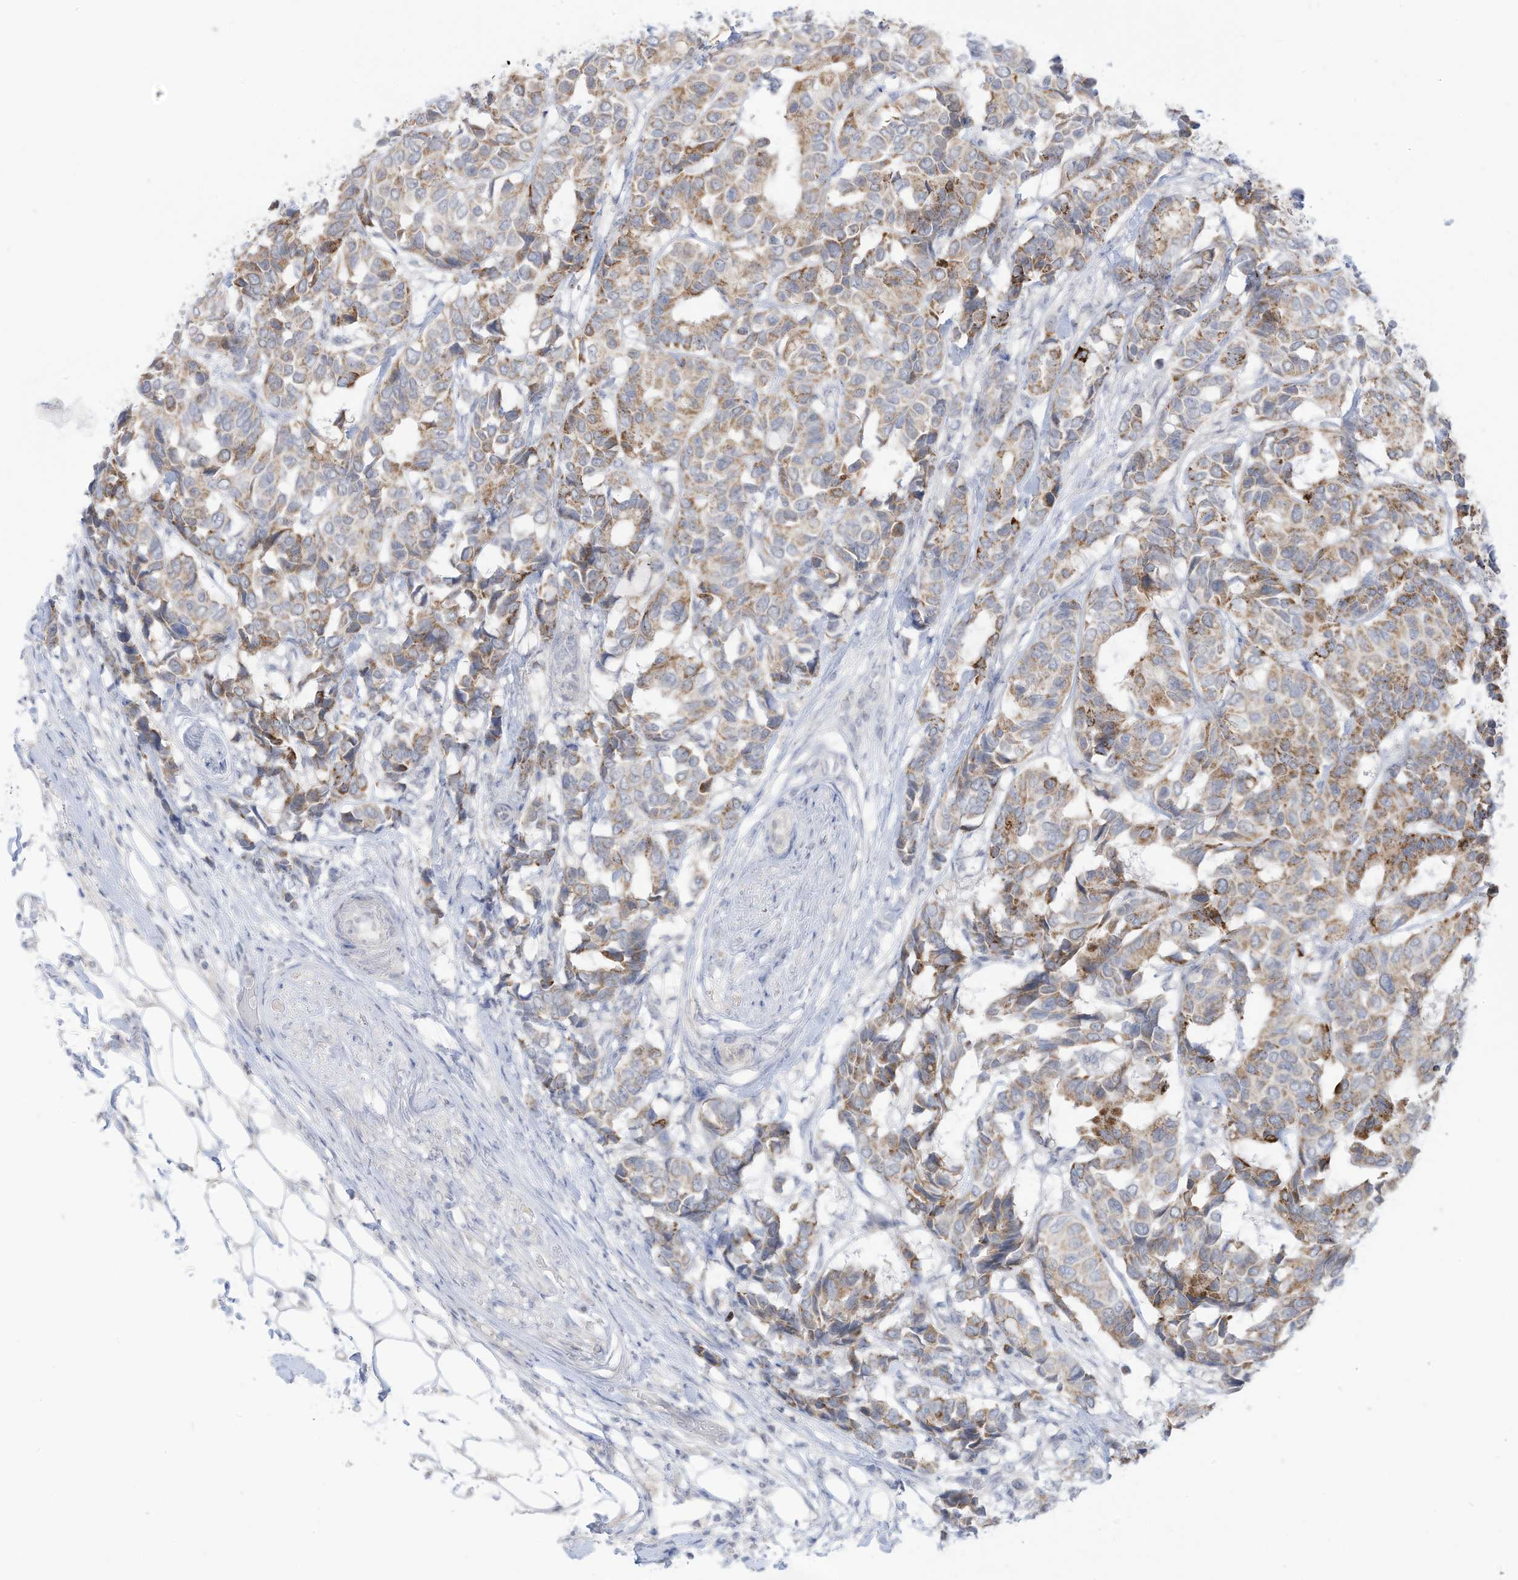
{"staining": {"intensity": "moderate", "quantity": "25%-75%", "location": "cytoplasmic/membranous"}, "tissue": "breast cancer", "cell_type": "Tumor cells", "image_type": "cancer", "snomed": [{"axis": "morphology", "description": "Duct carcinoma"}, {"axis": "topography", "description": "Breast"}], "caption": "Immunohistochemical staining of infiltrating ductal carcinoma (breast) shows medium levels of moderate cytoplasmic/membranous protein positivity in approximately 25%-75% of tumor cells.", "gene": "OGT", "patient": {"sex": "female", "age": 87}}